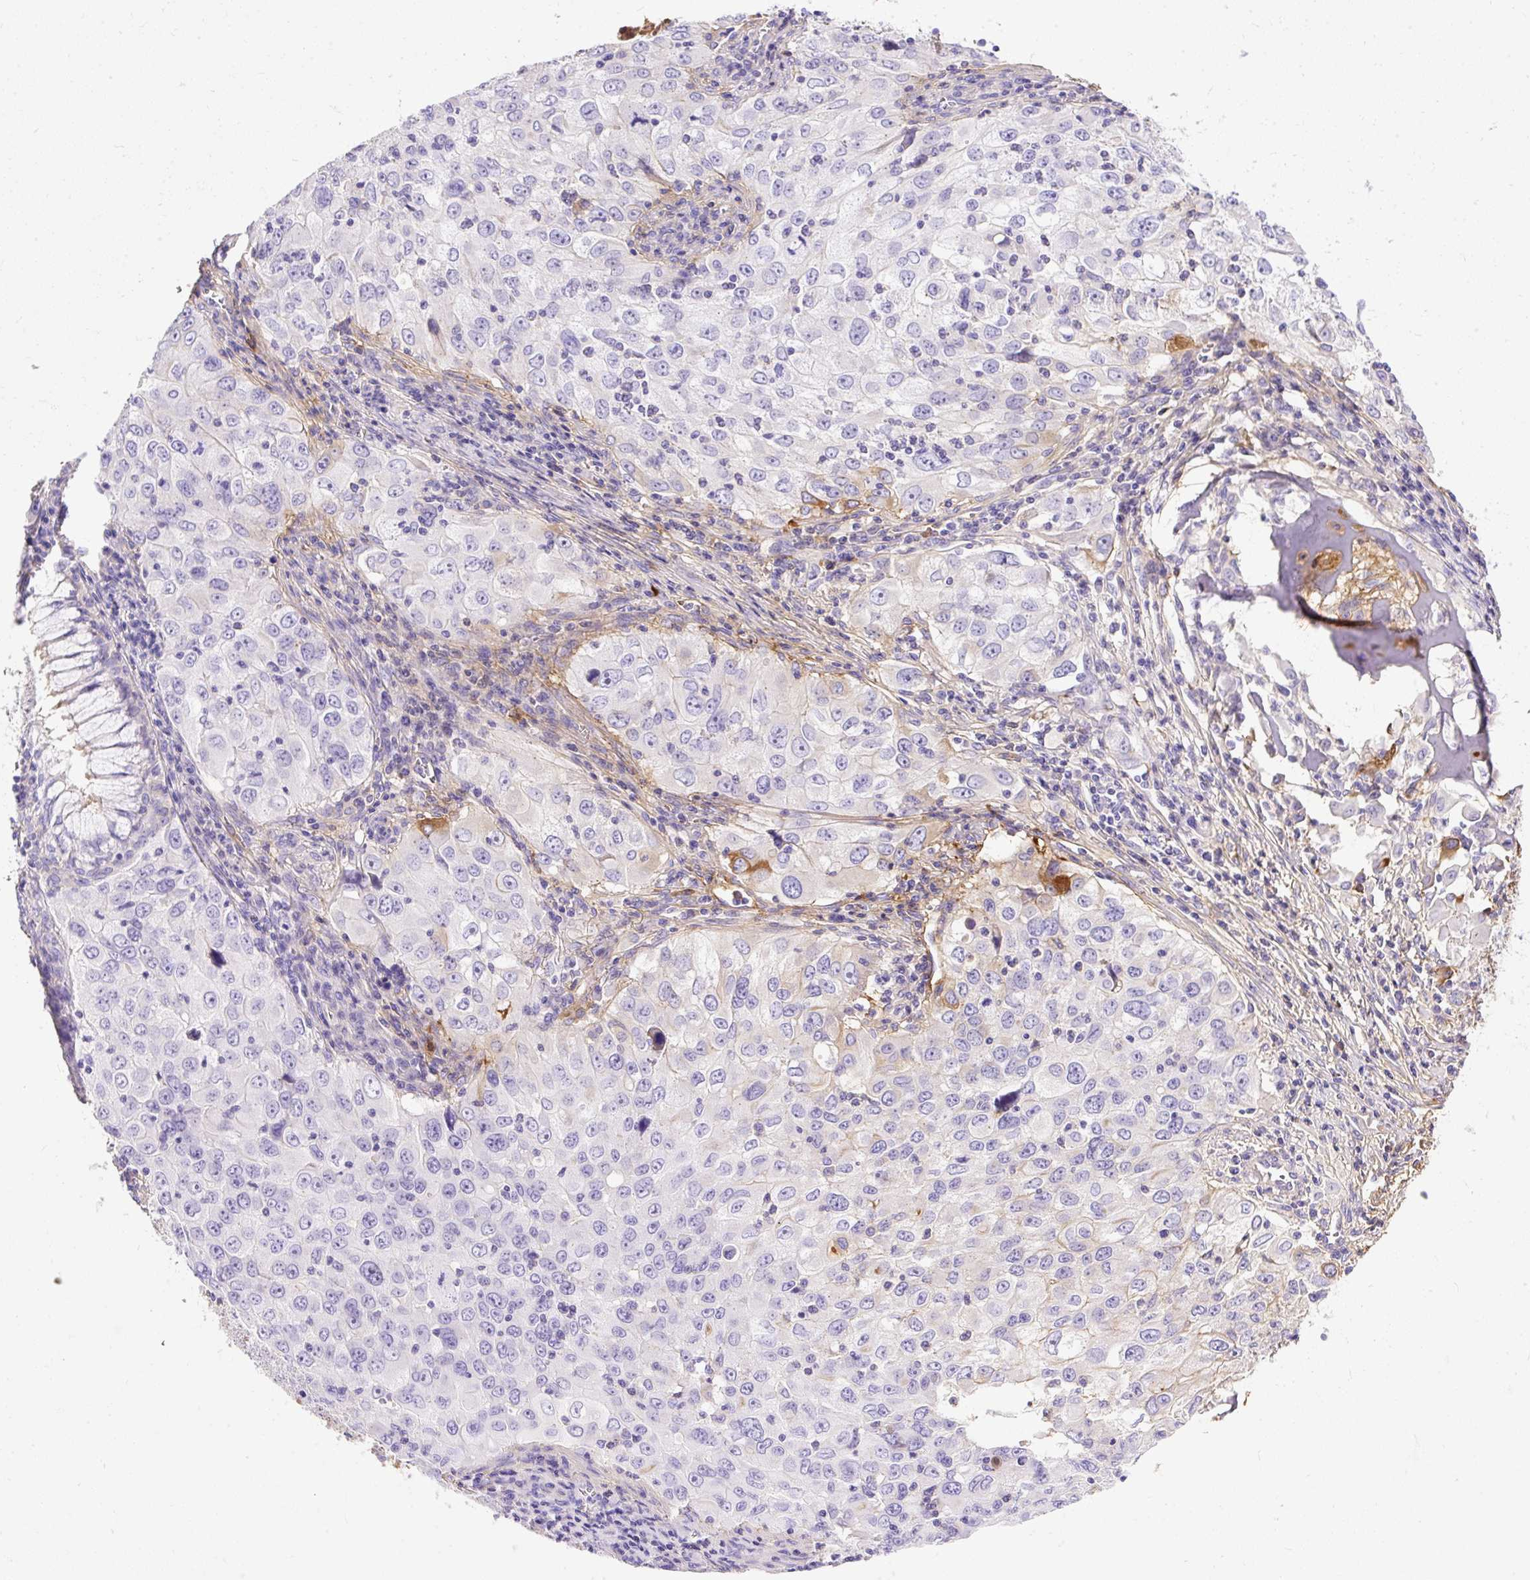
{"staining": {"intensity": "strong", "quantity": "<25%", "location": "cytoplasmic/membranous"}, "tissue": "lung cancer", "cell_type": "Tumor cells", "image_type": "cancer", "snomed": [{"axis": "morphology", "description": "Adenocarcinoma, NOS"}, {"axis": "morphology", "description": "Adenocarcinoma, metastatic, NOS"}, {"axis": "topography", "description": "Lymph node"}, {"axis": "topography", "description": "Lung"}], "caption": "About <25% of tumor cells in lung cancer (metastatic adenocarcinoma) exhibit strong cytoplasmic/membranous protein positivity as visualized by brown immunohistochemical staining.", "gene": "CLEC3B", "patient": {"sex": "female", "age": 42}}